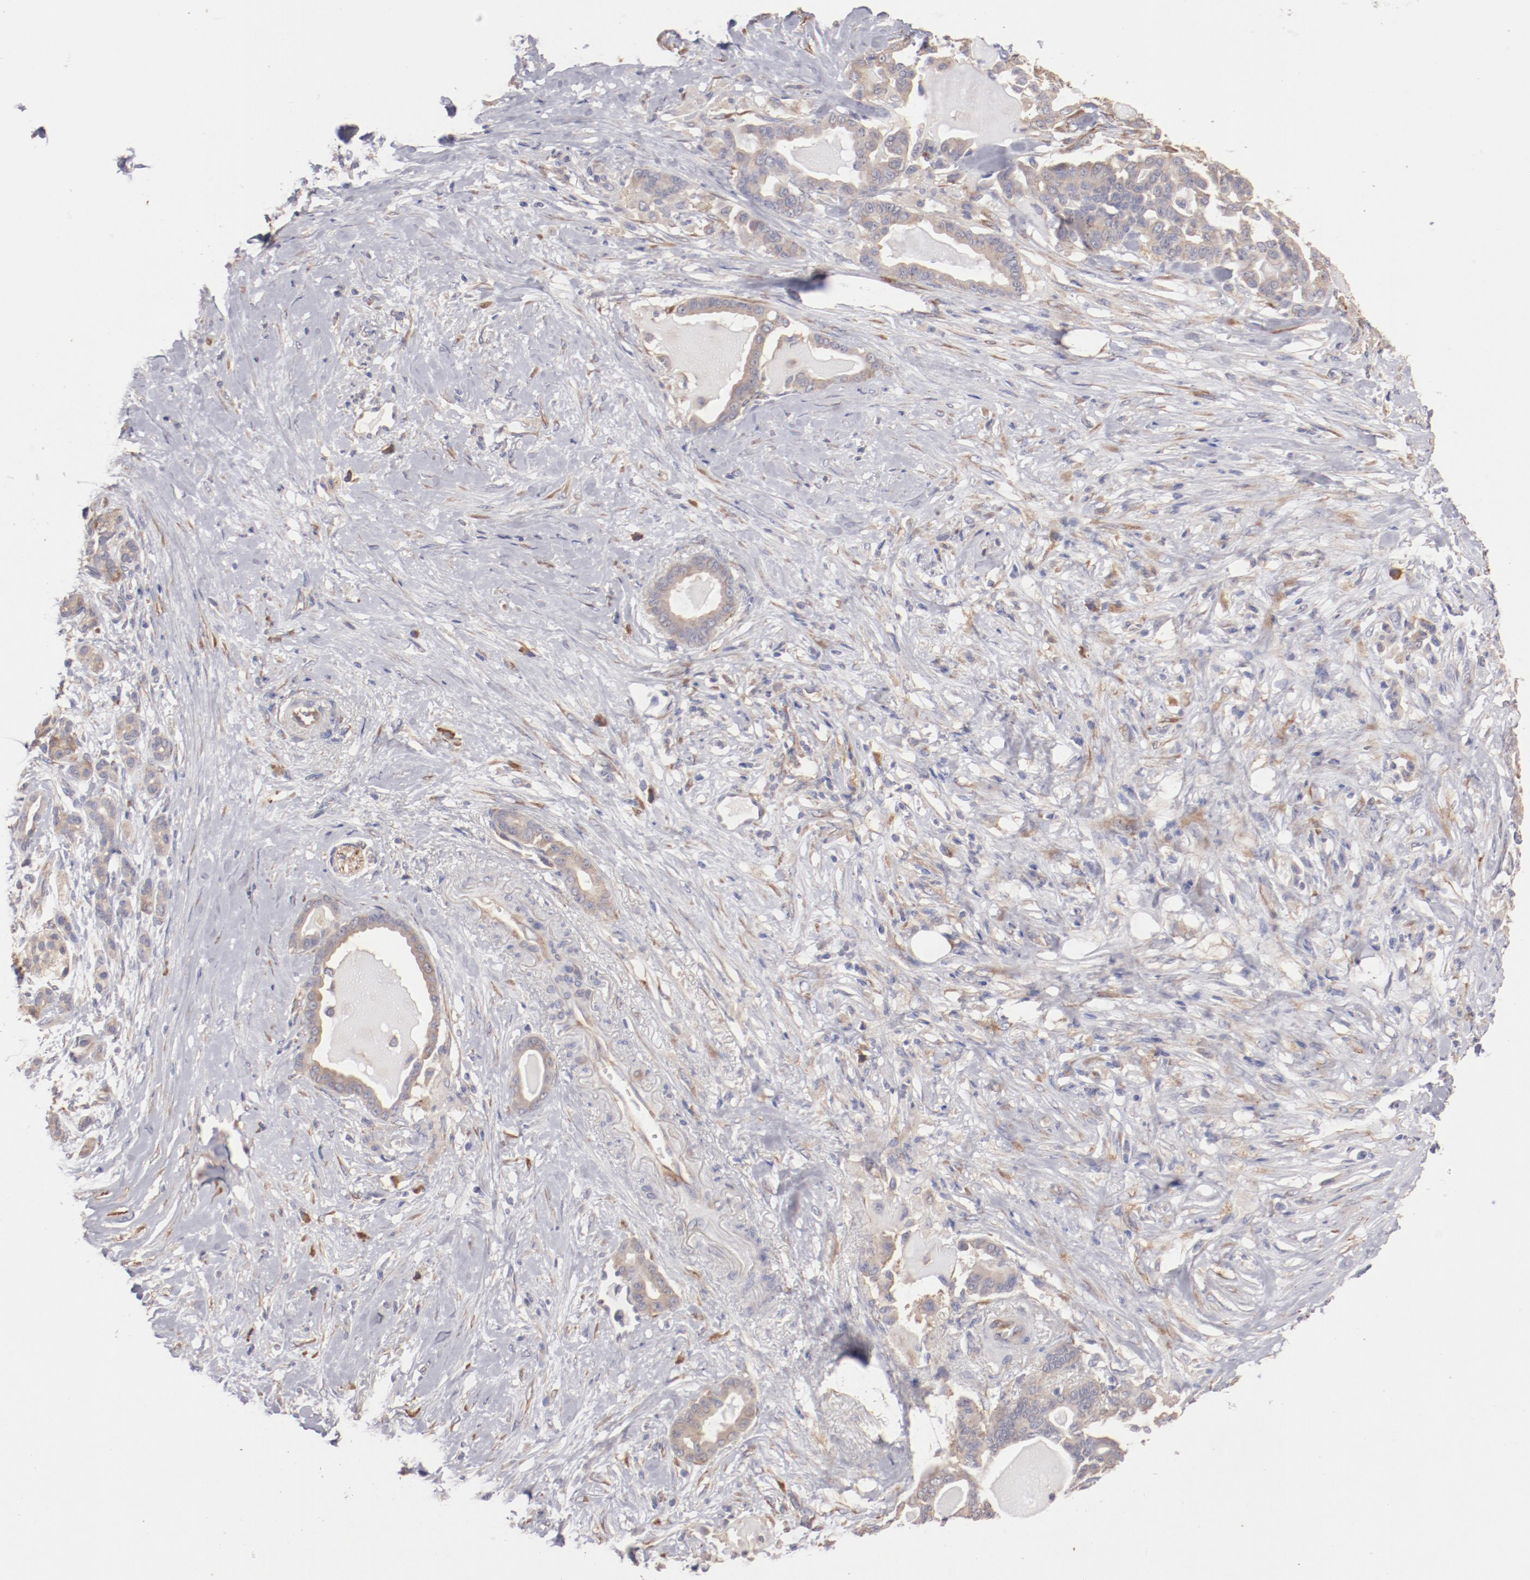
{"staining": {"intensity": "moderate", "quantity": "25%-75%", "location": "cytoplasmic/membranous"}, "tissue": "pancreatic cancer", "cell_type": "Tumor cells", "image_type": "cancer", "snomed": [{"axis": "morphology", "description": "Adenocarcinoma, NOS"}, {"axis": "topography", "description": "Pancreas"}], "caption": "Immunohistochemistry (IHC) photomicrograph of human pancreatic cancer (adenocarcinoma) stained for a protein (brown), which reveals medium levels of moderate cytoplasmic/membranous staining in approximately 25%-75% of tumor cells.", "gene": "ENTPD5", "patient": {"sex": "male", "age": 63}}